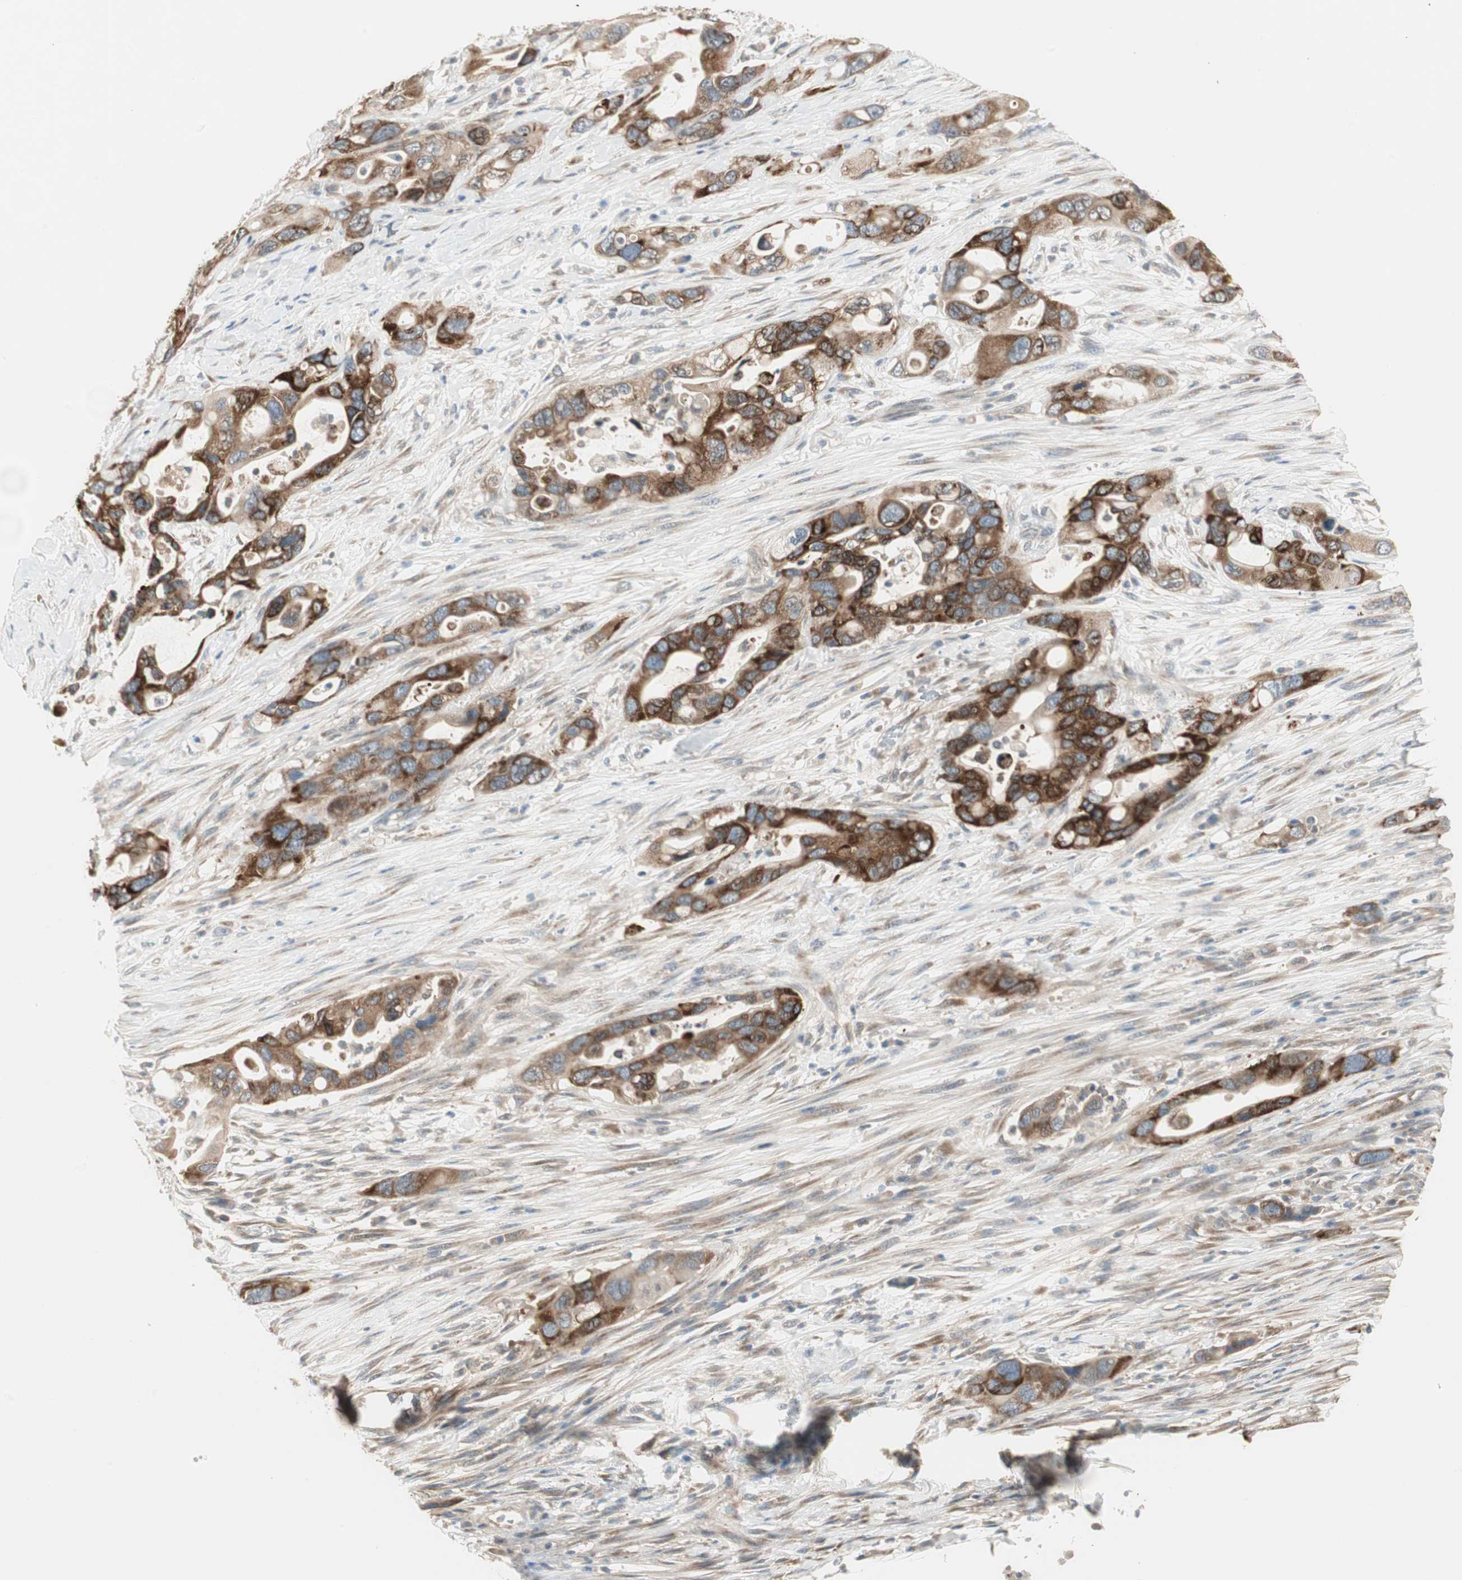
{"staining": {"intensity": "strong", "quantity": ">75%", "location": "cytoplasmic/membranous"}, "tissue": "pancreatic cancer", "cell_type": "Tumor cells", "image_type": "cancer", "snomed": [{"axis": "morphology", "description": "Adenocarcinoma, NOS"}, {"axis": "topography", "description": "Pancreas"}], "caption": "Tumor cells reveal strong cytoplasmic/membranous staining in about >75% of cells in pancreatic adenocarcinoma.", "gene": "ZFP36", "patient": {"sex": "female", "age": 71}}